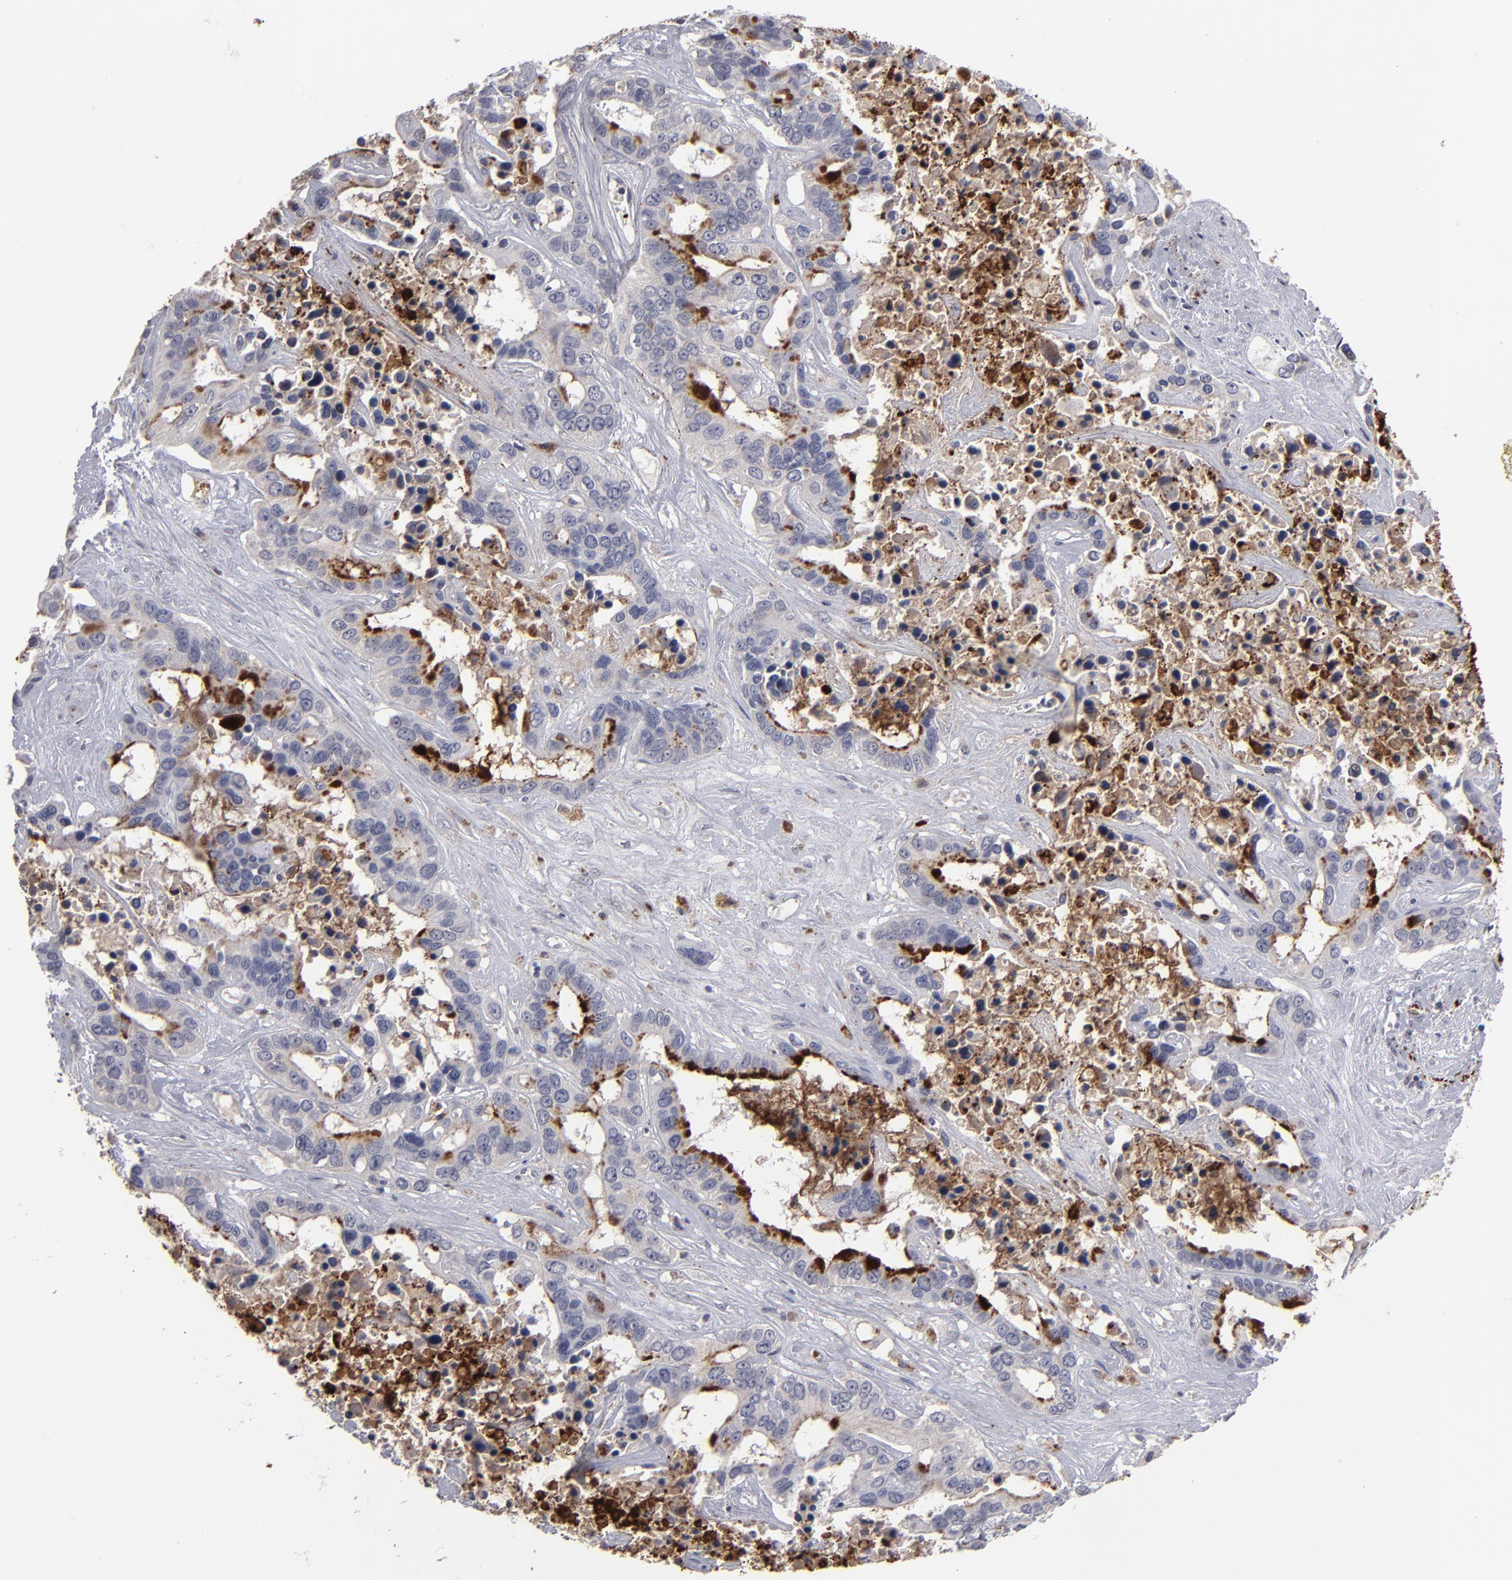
{"staining": {"intensity": "strong", "quantity": "<25%", "location": "cytoplasmic/membranous"}, "tissue": "liver cancer", "cell_type": "Tumor cells", "image_type": "cancer", "snomed": [{"axis": "morphology", "description": "Cholangiocarcinoma"}, {"axis": "topography", "description": "Liver"}], "caption": "Approximately <25% of tumor cells in human liver cancer demonstrate strong cytoplasmic/membranous protein staining as visualized by brown immunohistochemical staining.", "gene": "GPM6B", "patient": {"sex": "female", "age": 65}}